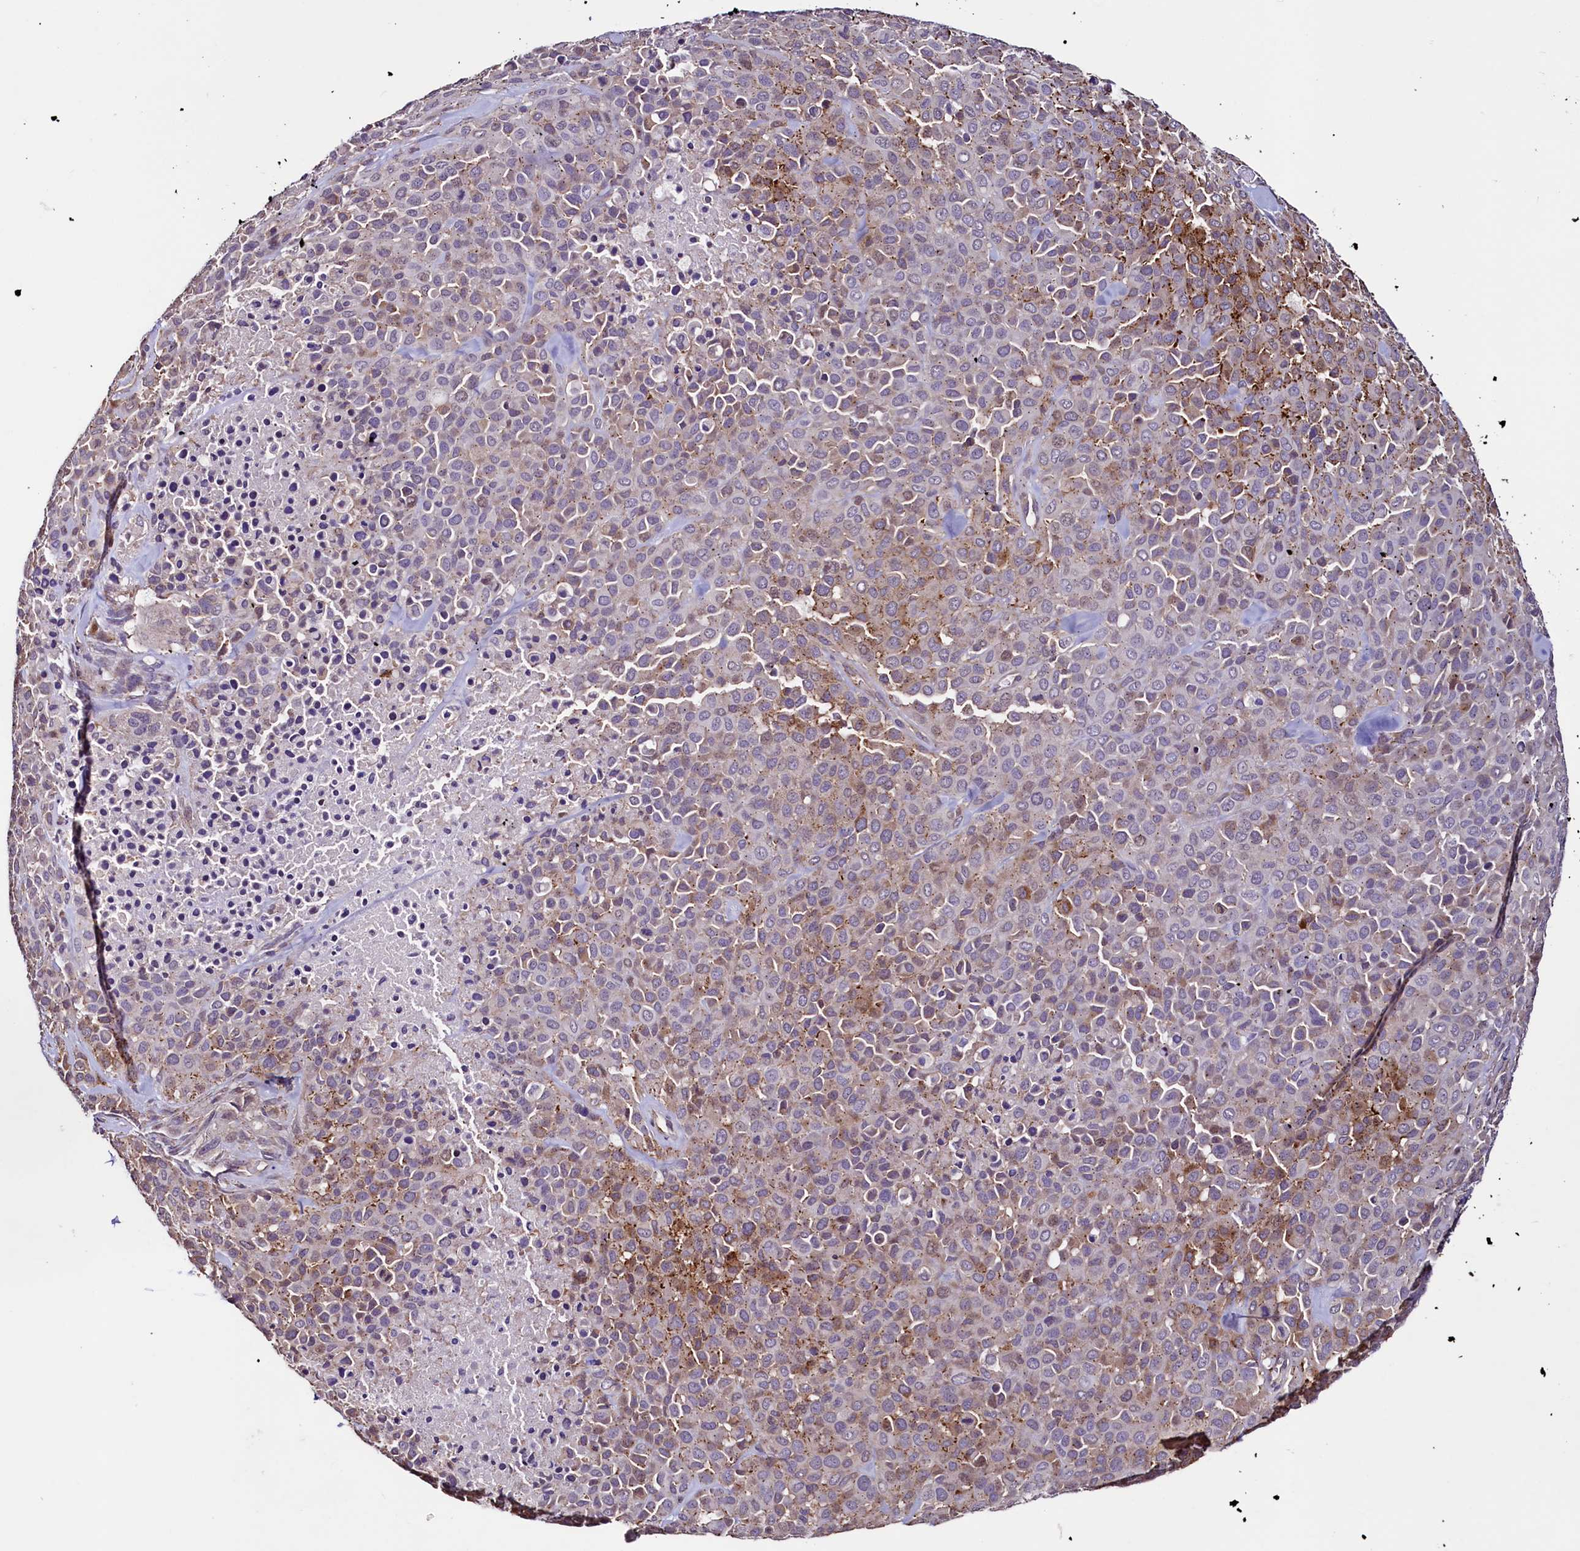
{"staining": {"intensity": "weak", "quantity": "25%-75%", "location": "cytoplasmic/membranous"}, "tissue": "melanoma", "cell_type": "Tumor cells", "image_type": "cancer", "snomed": [{"axis": "morphology", "description": "Malignant melanoma, Metastatic site"}, {"axis": "topography", "description": "Skin"}], "caption": "A brown stain shows weak cytoplasmic/membranous staining of a protein in human malignant melanoma (metastatic site) tumor cells.", "gene": "PALM", "patient": {"sex": "female", "age": 81}}